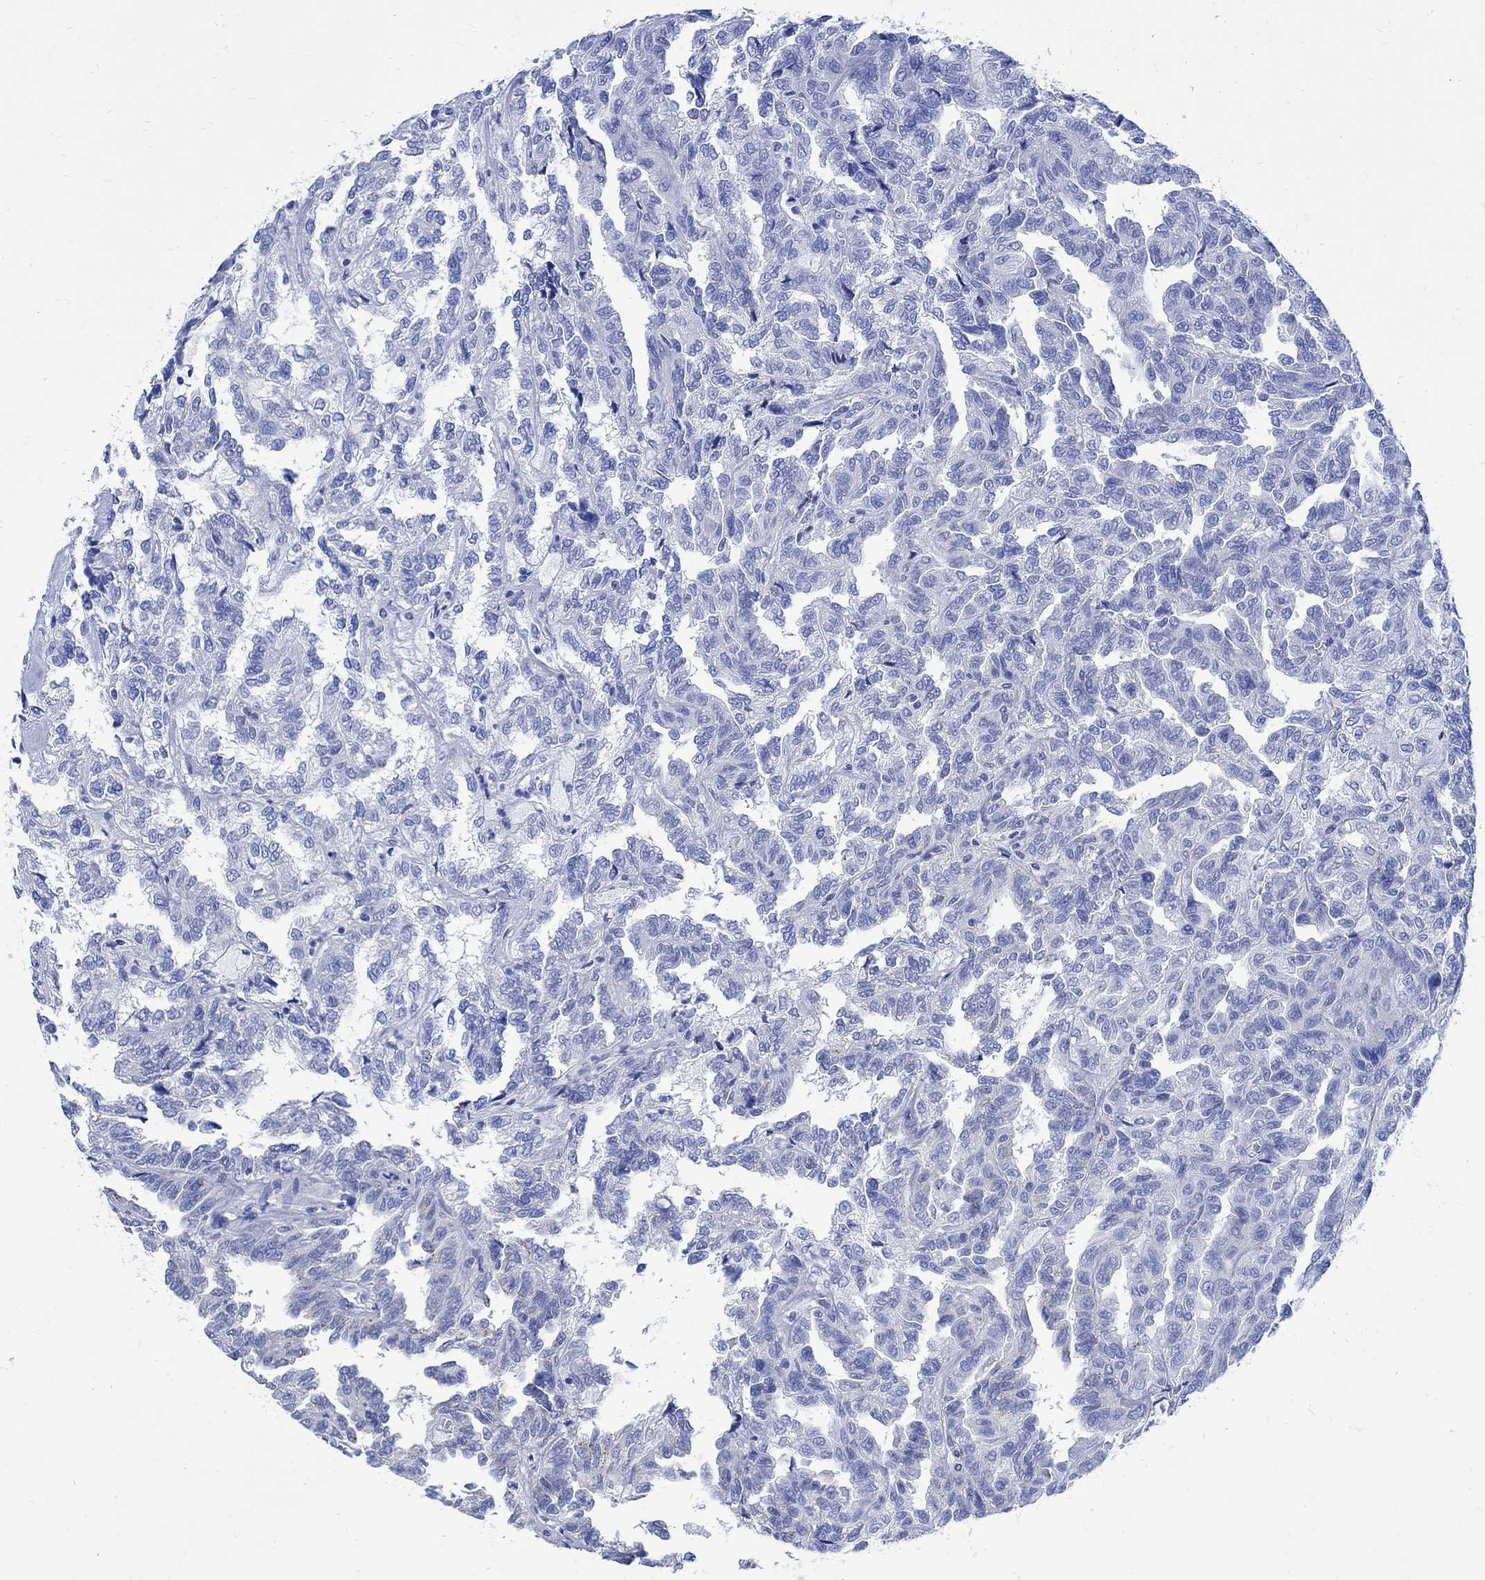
{"staining": {"intensity": "weak", "quantity": "<25%", "location": "cytoplasmic/membranous"}, "tissue": "renal cancer", "cell_type": "Tumor cells", "image_type": "cancer", "snomed": [{"axis": "morphology", "description": "Adenocarcinoma, NOS"}, {"axis": "topography", "description": "Kidney"}], "caption": "DAB immunohistochemical staining of human renal cancer demonstrates no significant staining in tumor cells. The staining is performed using DAB (3,3'-diaminobenzidine) brown chromogen with nuclei counter-stained in using hematoxylin.", "gene": "CPLX2", "patient": {"sex": "male", "age": 79}}